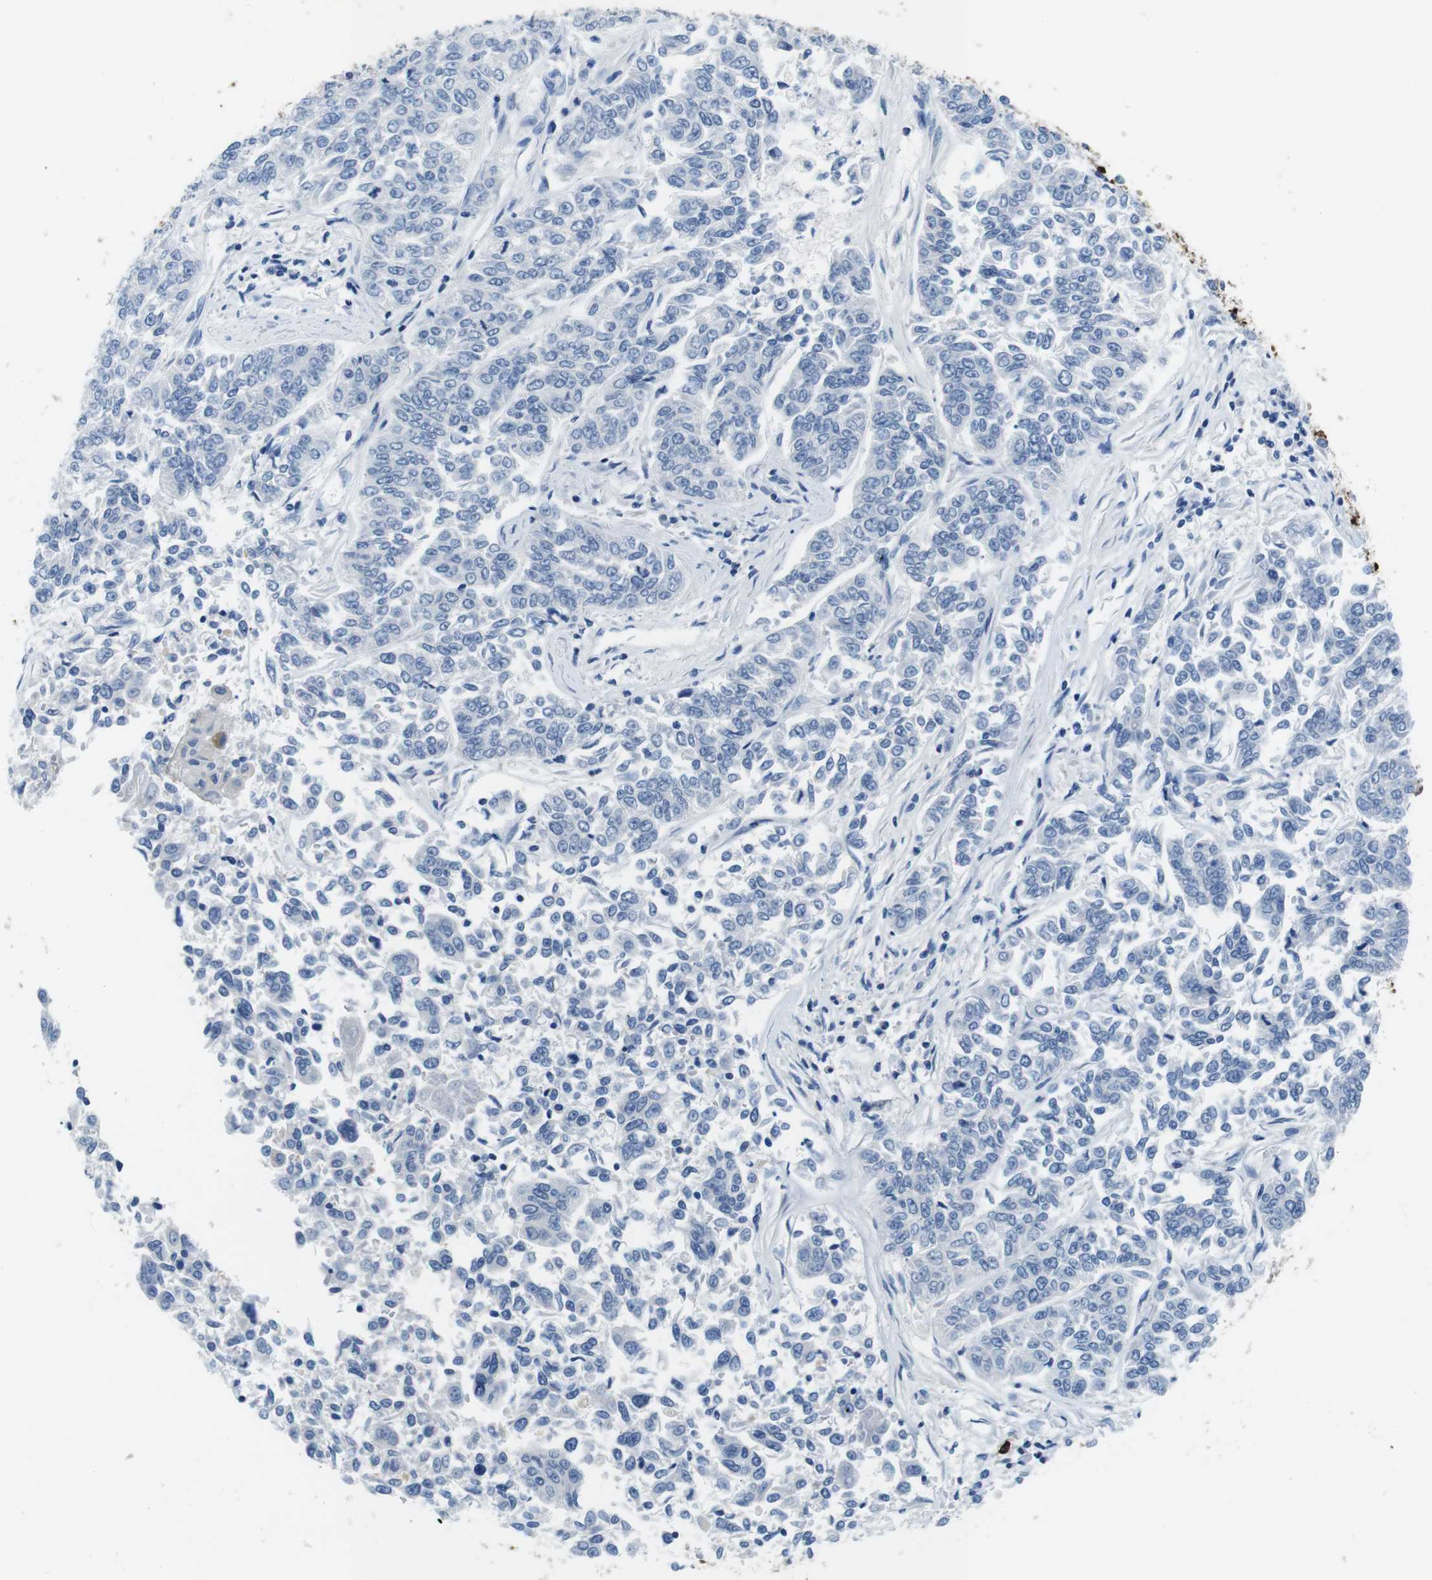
{"staining": {"intensity": "negative", "quantity": "none", "location": "none"}, "tissue": "lung cancer", "cell_type": "Tumor cells", "image_type": "cancer", "snomed": [{"axis": "morphology", "description": "Adenocarcinoma, NOS"}, {"axis": "topography", "description": "Lung"}], "caption": "The IHC photomicrograph has no significant positivity in tumor cells of lung cancer (adenocarcinoma) tissue. The staining is performed using DAB (3,3'-diaminobenzidine) brown chromogen with nuclei counter-stained in using hematoxylin.", "gene": "IGHD", "patient": {"sex": "male", "age": 84}}